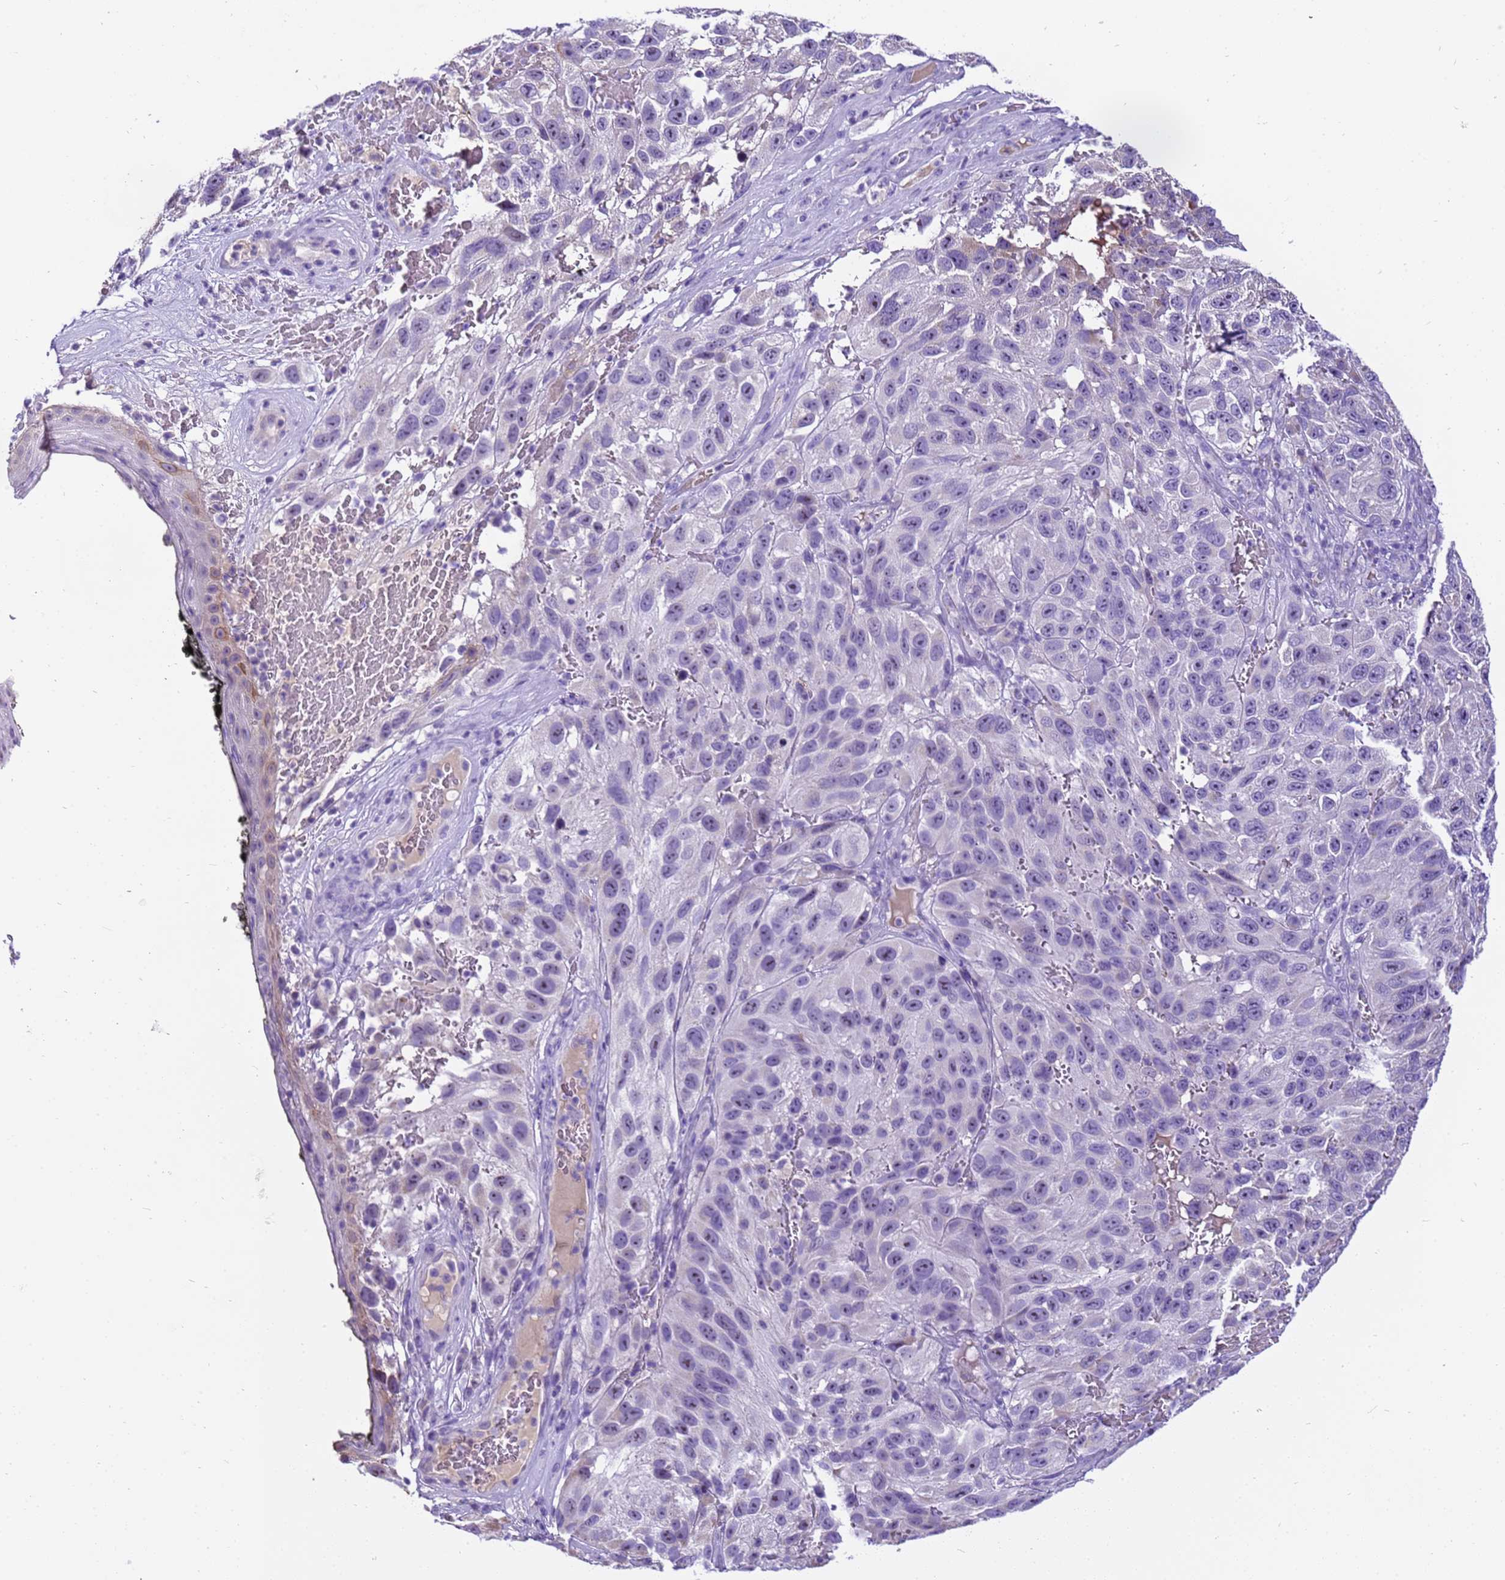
{"staining": {"intensity": "negative", "quantity": "none", "location": "none"}, "tissue": "melanoma", "cell_type": "Tumor cells", "image_type": "cancer", "snomed": [{"axis": "morphology", "description": "Malignant melanoma, NOS"}, {"axis": "topography", "description": "Skin"}], "caption": "Tumor cells show no significant protein positivity in malignant melanoma.", "gene": "PIEZO2", "patient": {"sex": "female", "age": 96}}